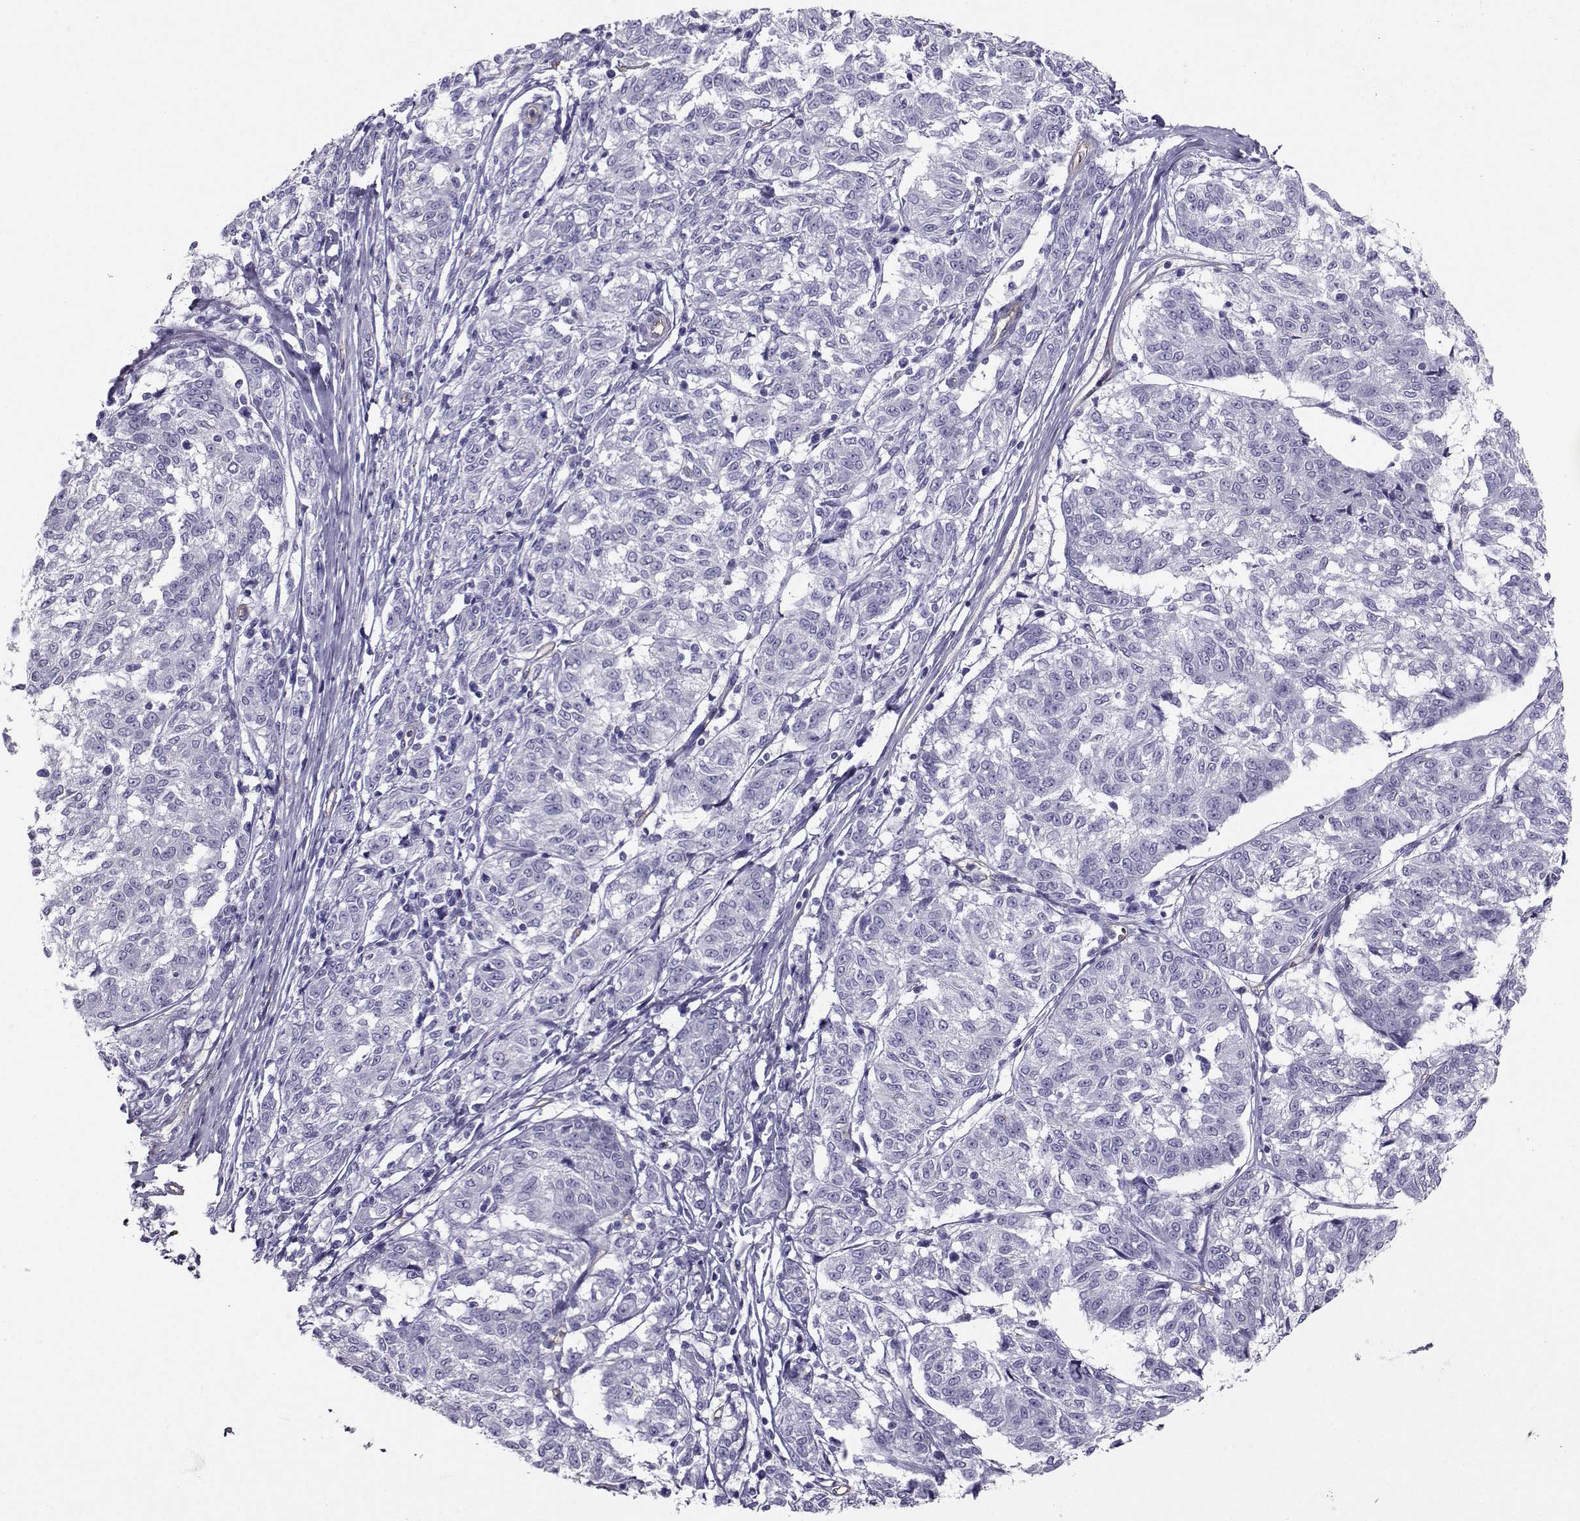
{"staining": {"intensity": "negative", "quantity": "none", "location": "none"}, "tissue": "melanoma", "cell_type": "Tumor cells", "image_type": "cancer", "snomed": [{"axis": "morphology", "description": "Malignant melanoma, NOS"}, {"axis": "topography", "description": "Skin"}], "caption": "Photomicrograph shows no protein expression in tumor cells of melanoma tissue.", "gene": "CLUL1", "patient": {"sex": "female", "age": 72}}